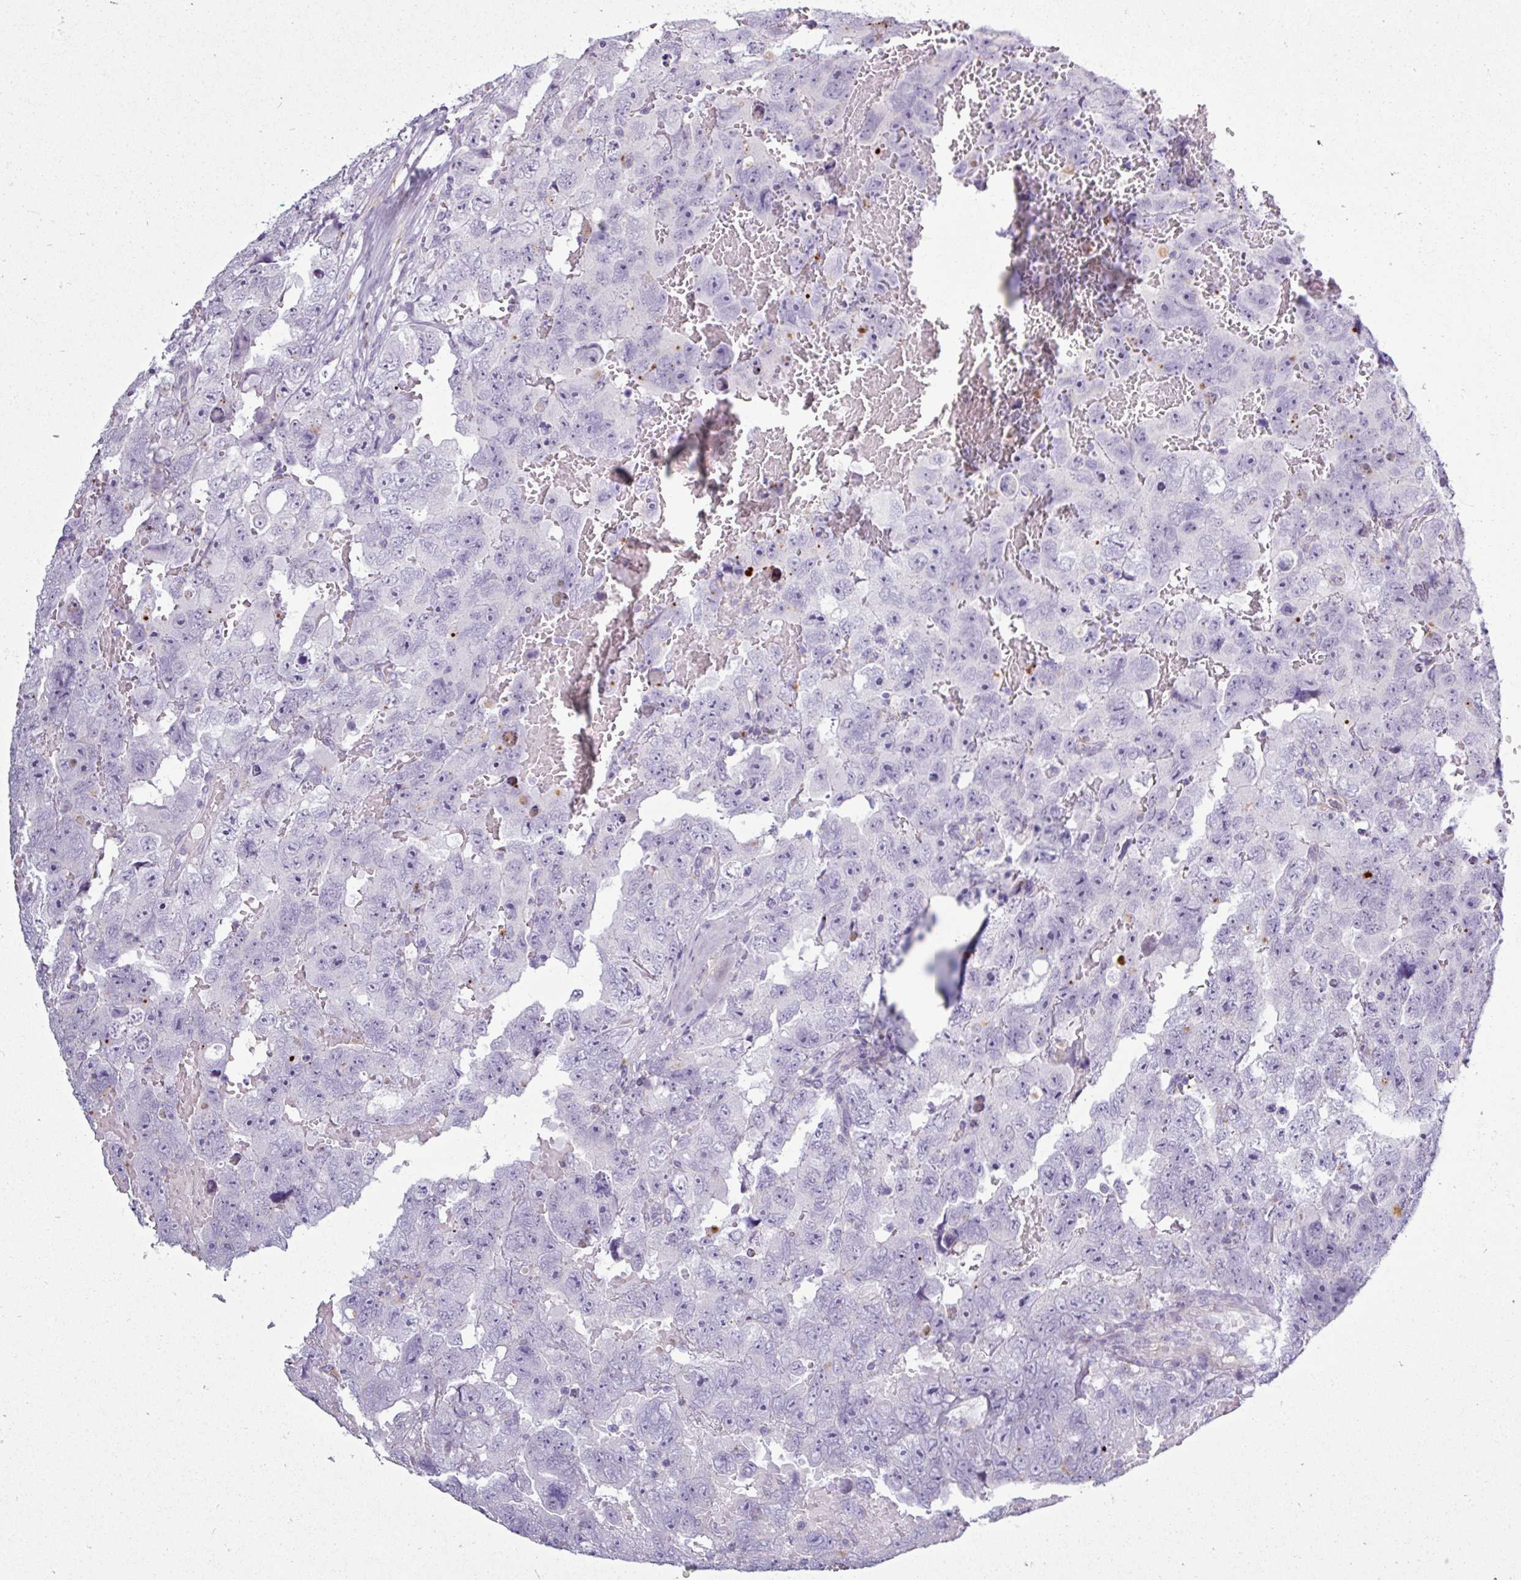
{"staining": {"intensity": "negative", "quantity": "none", "location": "none"}, "tissue": "testis cancer", "cell_type": "Tumor cells", "image_type": "cancer", "snomed": [{"axis": "morphology", "description": "Carcinoma, Embryonal, NOS"}, {"axis": "topography", "description": "Testis"}], "caption": "Immunohistochemical staining of testis cancer shows no significant positivity in tumor cells.", "gene": "AMIGO2", "patient": {"sex": "male", "age": 45}}